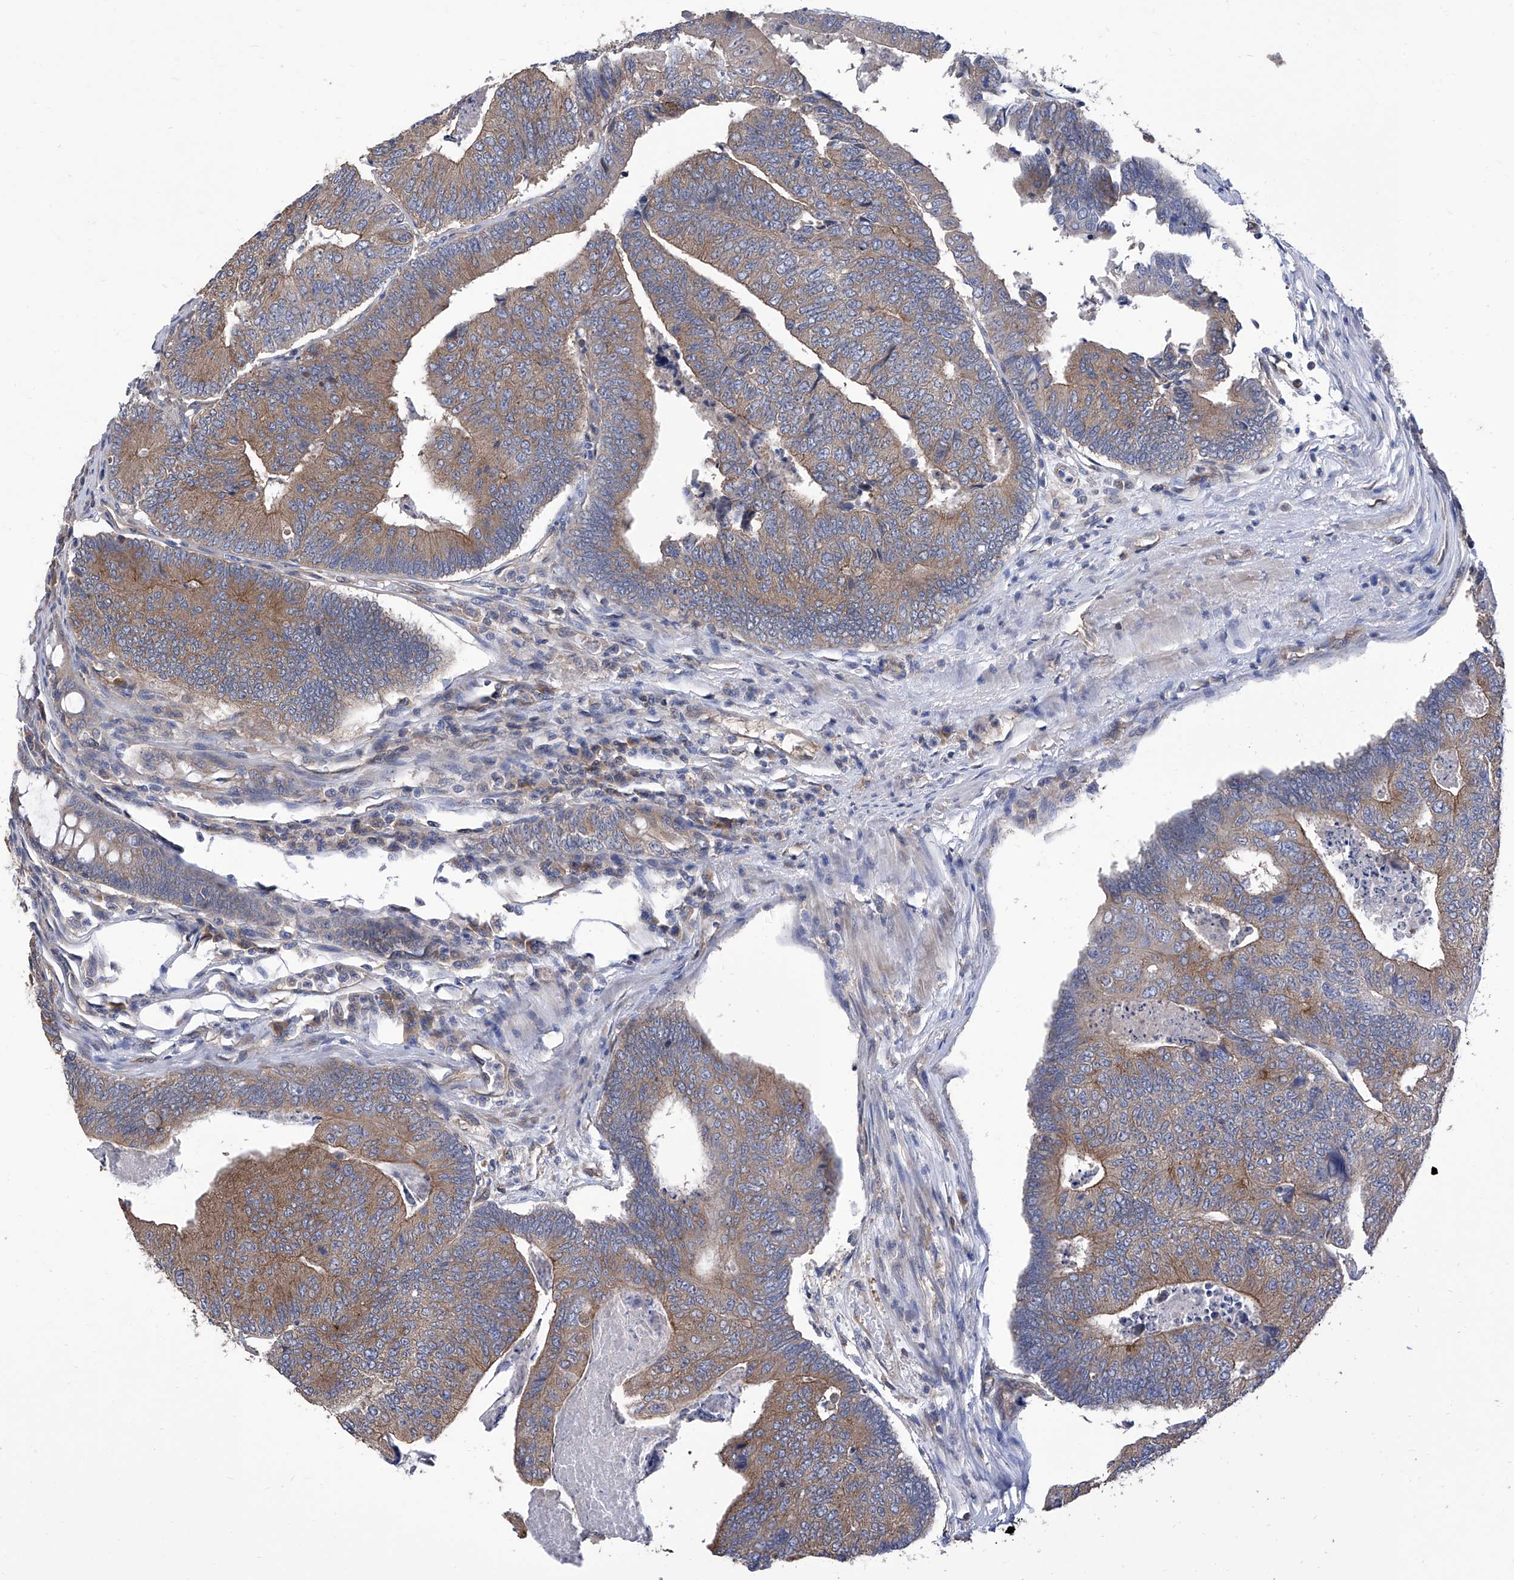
{"staining": {"intensity": "weak", "quantity": "25%-75%", "location": "cytoplasmic/membranous"}, "tissue": "colorectal cancer", "cell_type": "Tumor cells", "image_type": "cancer", "snomed": [{"axis": "morphology", "description": "Adenocarcinoma, NOS"}, {"axis": "topography", "description": "Colon"}], "caption": "High-power microscopy captured an immunohistochemistry histopathology image of colorectal cancer, revealing weak cytoplasmic/membranous expression in about 25%-75% of tumor cells.", "gene": "TJAP1", "patient": {"sex": "female", "age": 67}}